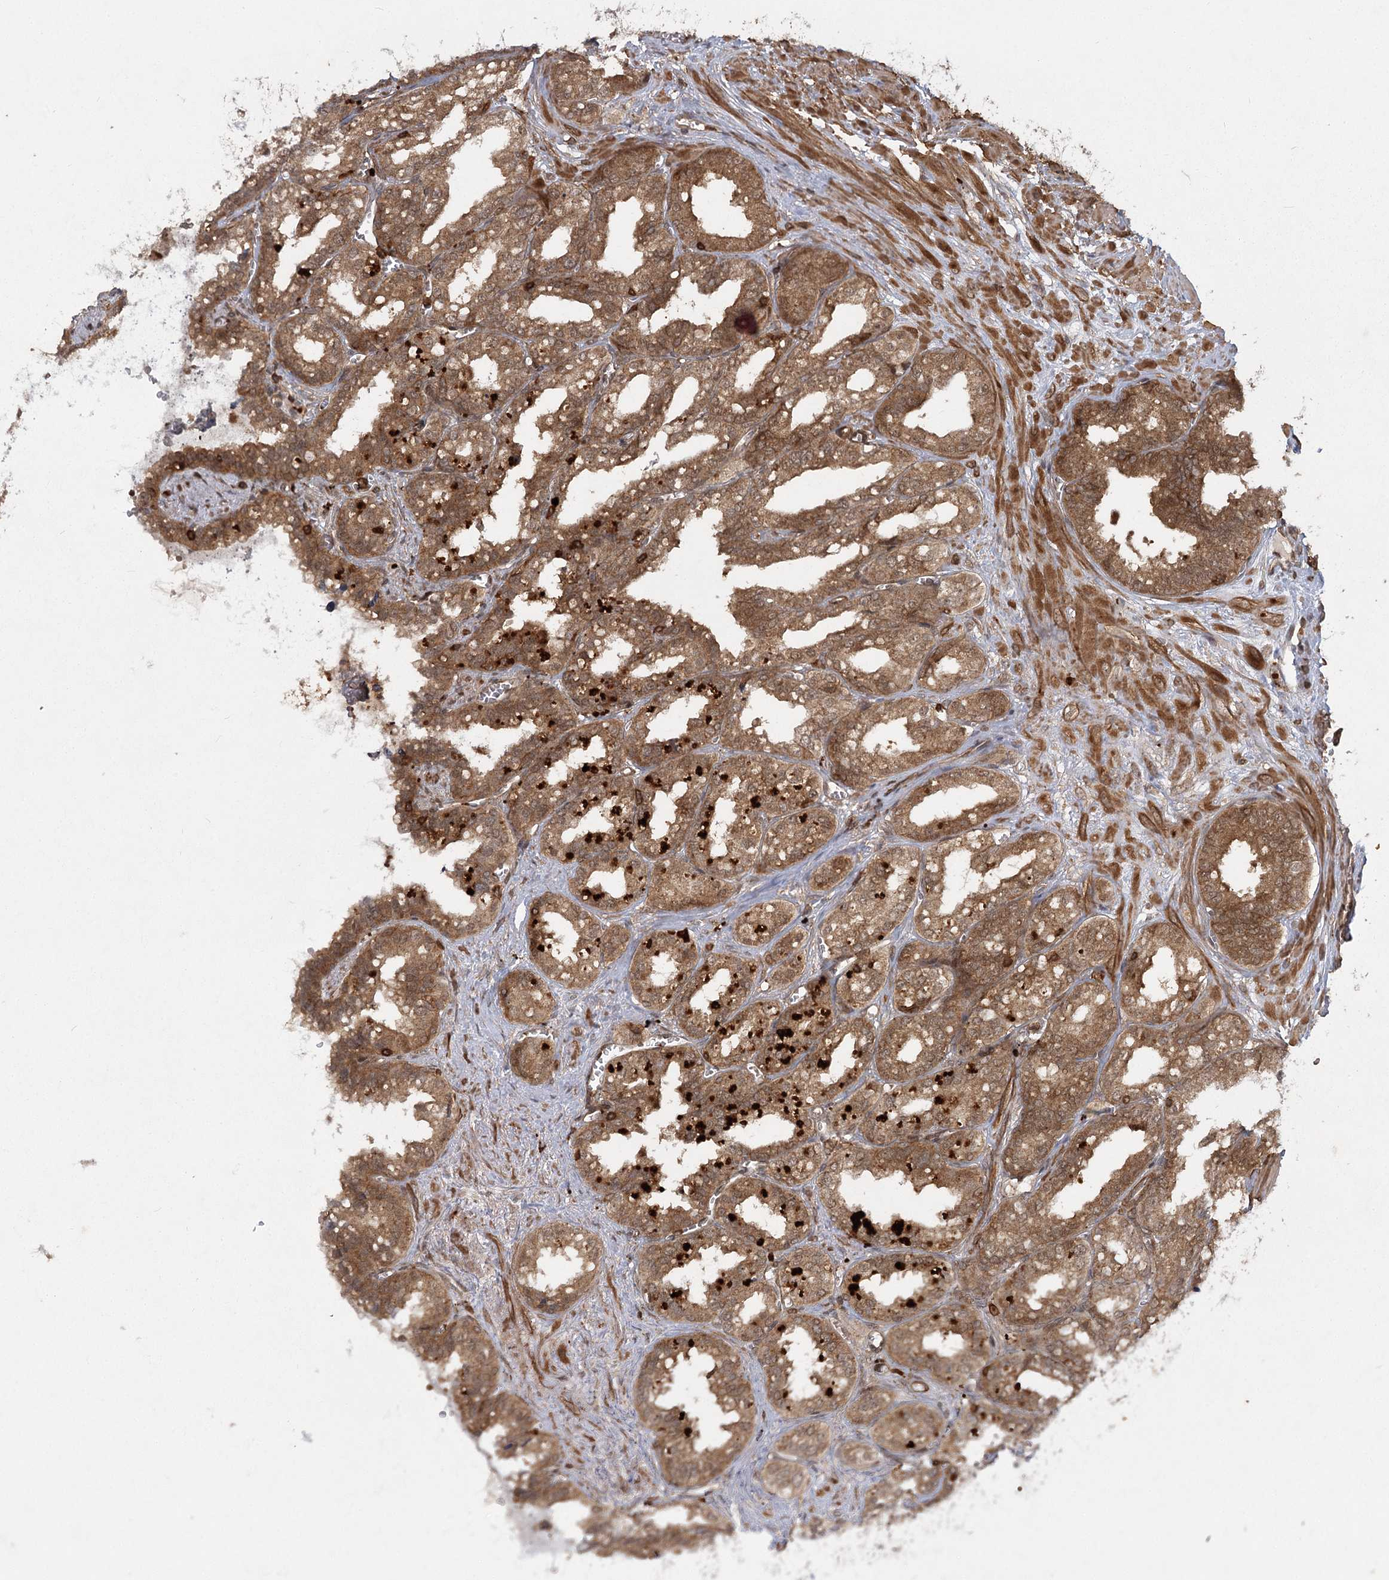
{"staining": {"intensity": "moderate", "quantity": ">75%", "location": "cytoplasmic/membranous"}, "tissue": "seminal vesicle", "cell_type": "Glandular cells", "image_type": "normal", "snomed": [{"axis": "morphology", "description": "Normal tissue, NOS"}, {"axis": "topography", "description": "Prostate"}, {"axis": "topography", "description": "Seminal veicle"}], "caption": "Protein analysis of unremarkable seminal vesicle displays moderate cytoplasmic/membranous positivity in about >75% of glandular cells.", "gene": "MDFIC", "patient": {"sex": "male", "age": 51}}